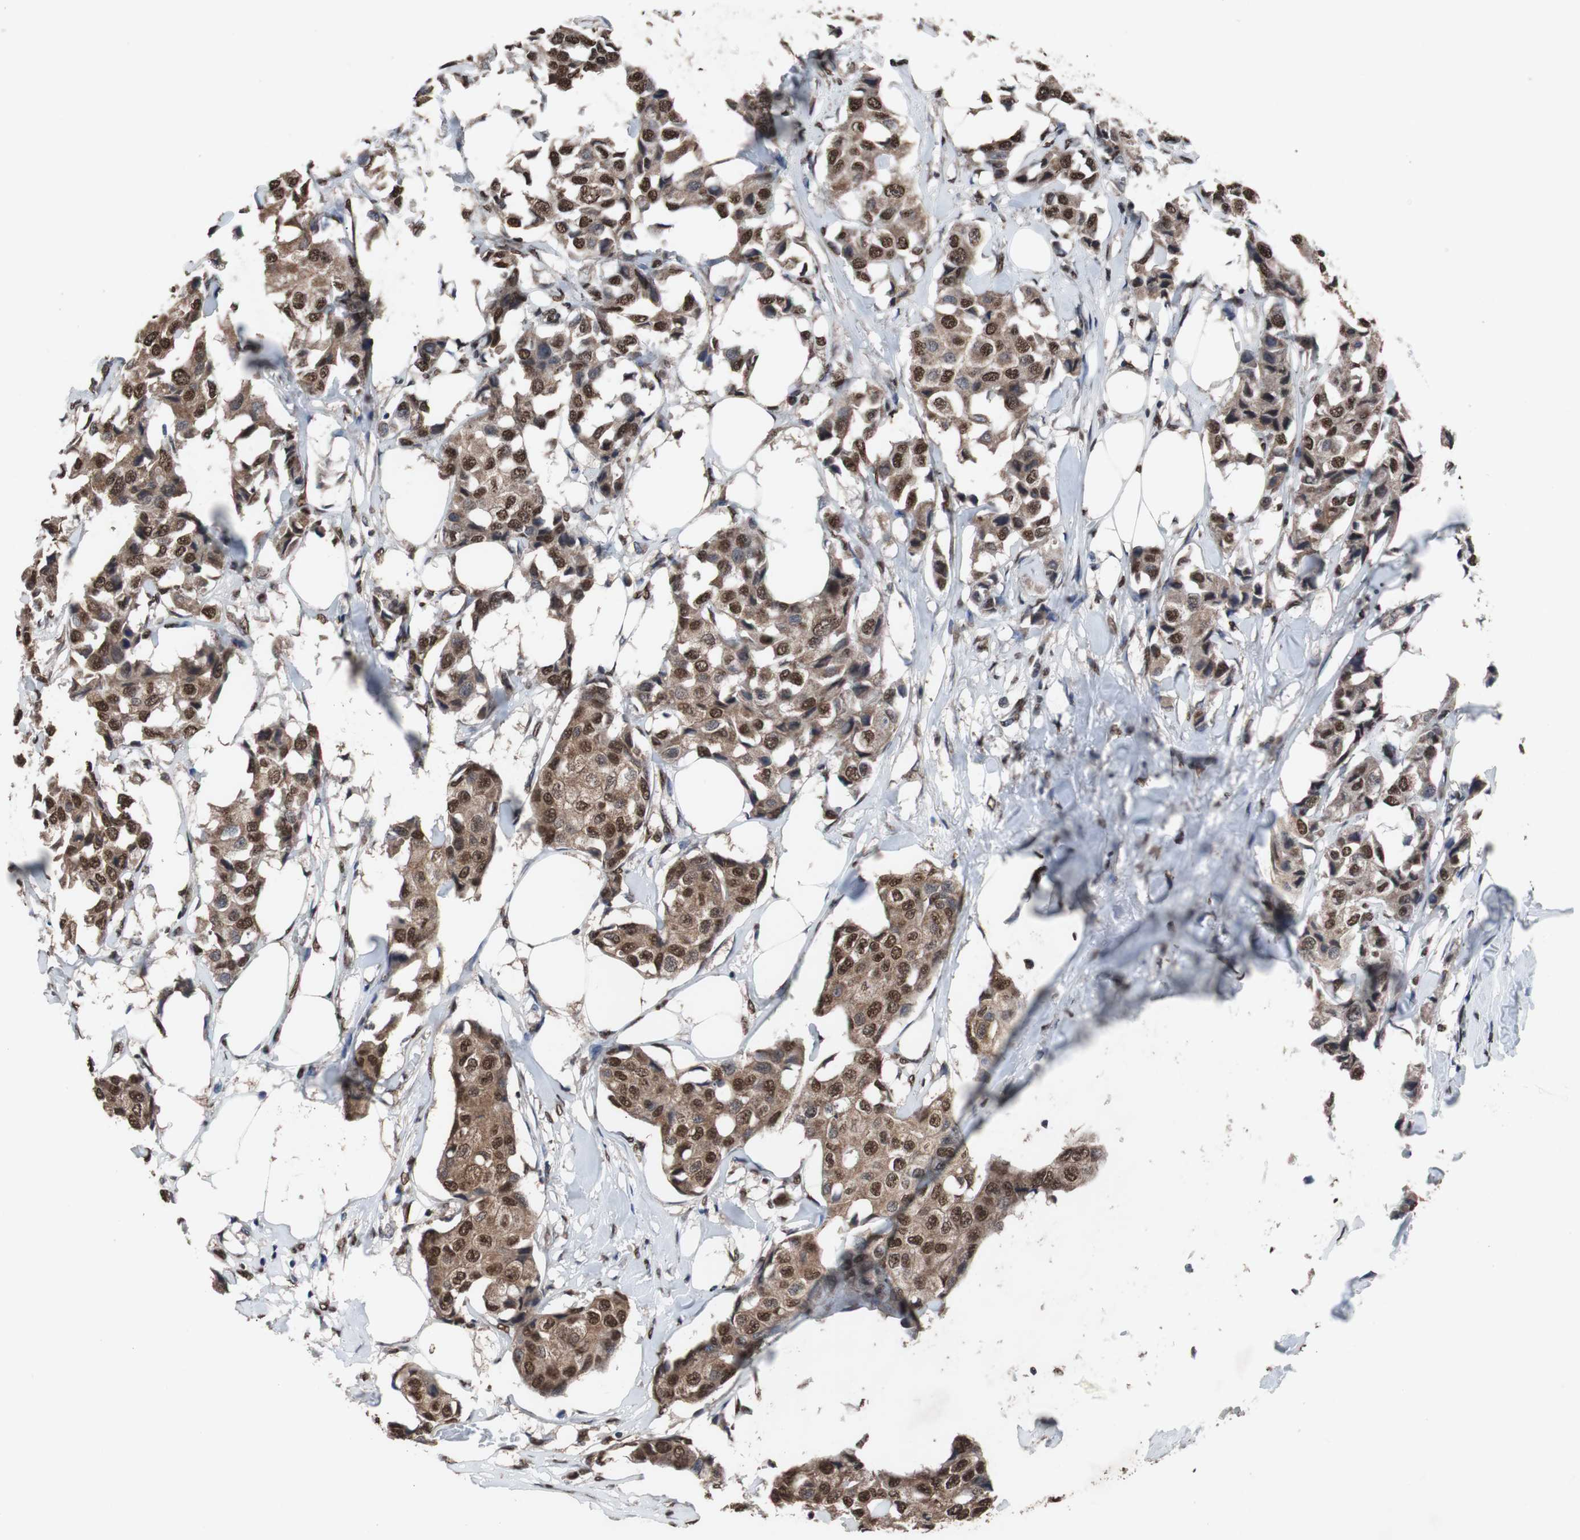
{"staining": {"intensity": "moderate", "quantity": ">75%", "location": "cytoplasmic/membranous,nuclear"}, "tissue": "breast cancer", "cell_type": "Tumor cells", "image_type": "cancer", "snomed": [{"axis": "morphology", "description": "Duct carcinoma"}, {"axis": "topography", "description": "Breast"}], "caption": "This is a photomicrograph of IHC staining of breast cancer (invasive ductal carcinoma), which shows moderate positivity in the cytoplasmic/membranous and nuclear of tumor cells.", "gene": "MED27", "patient": {"sex": "female", "age": 80}}